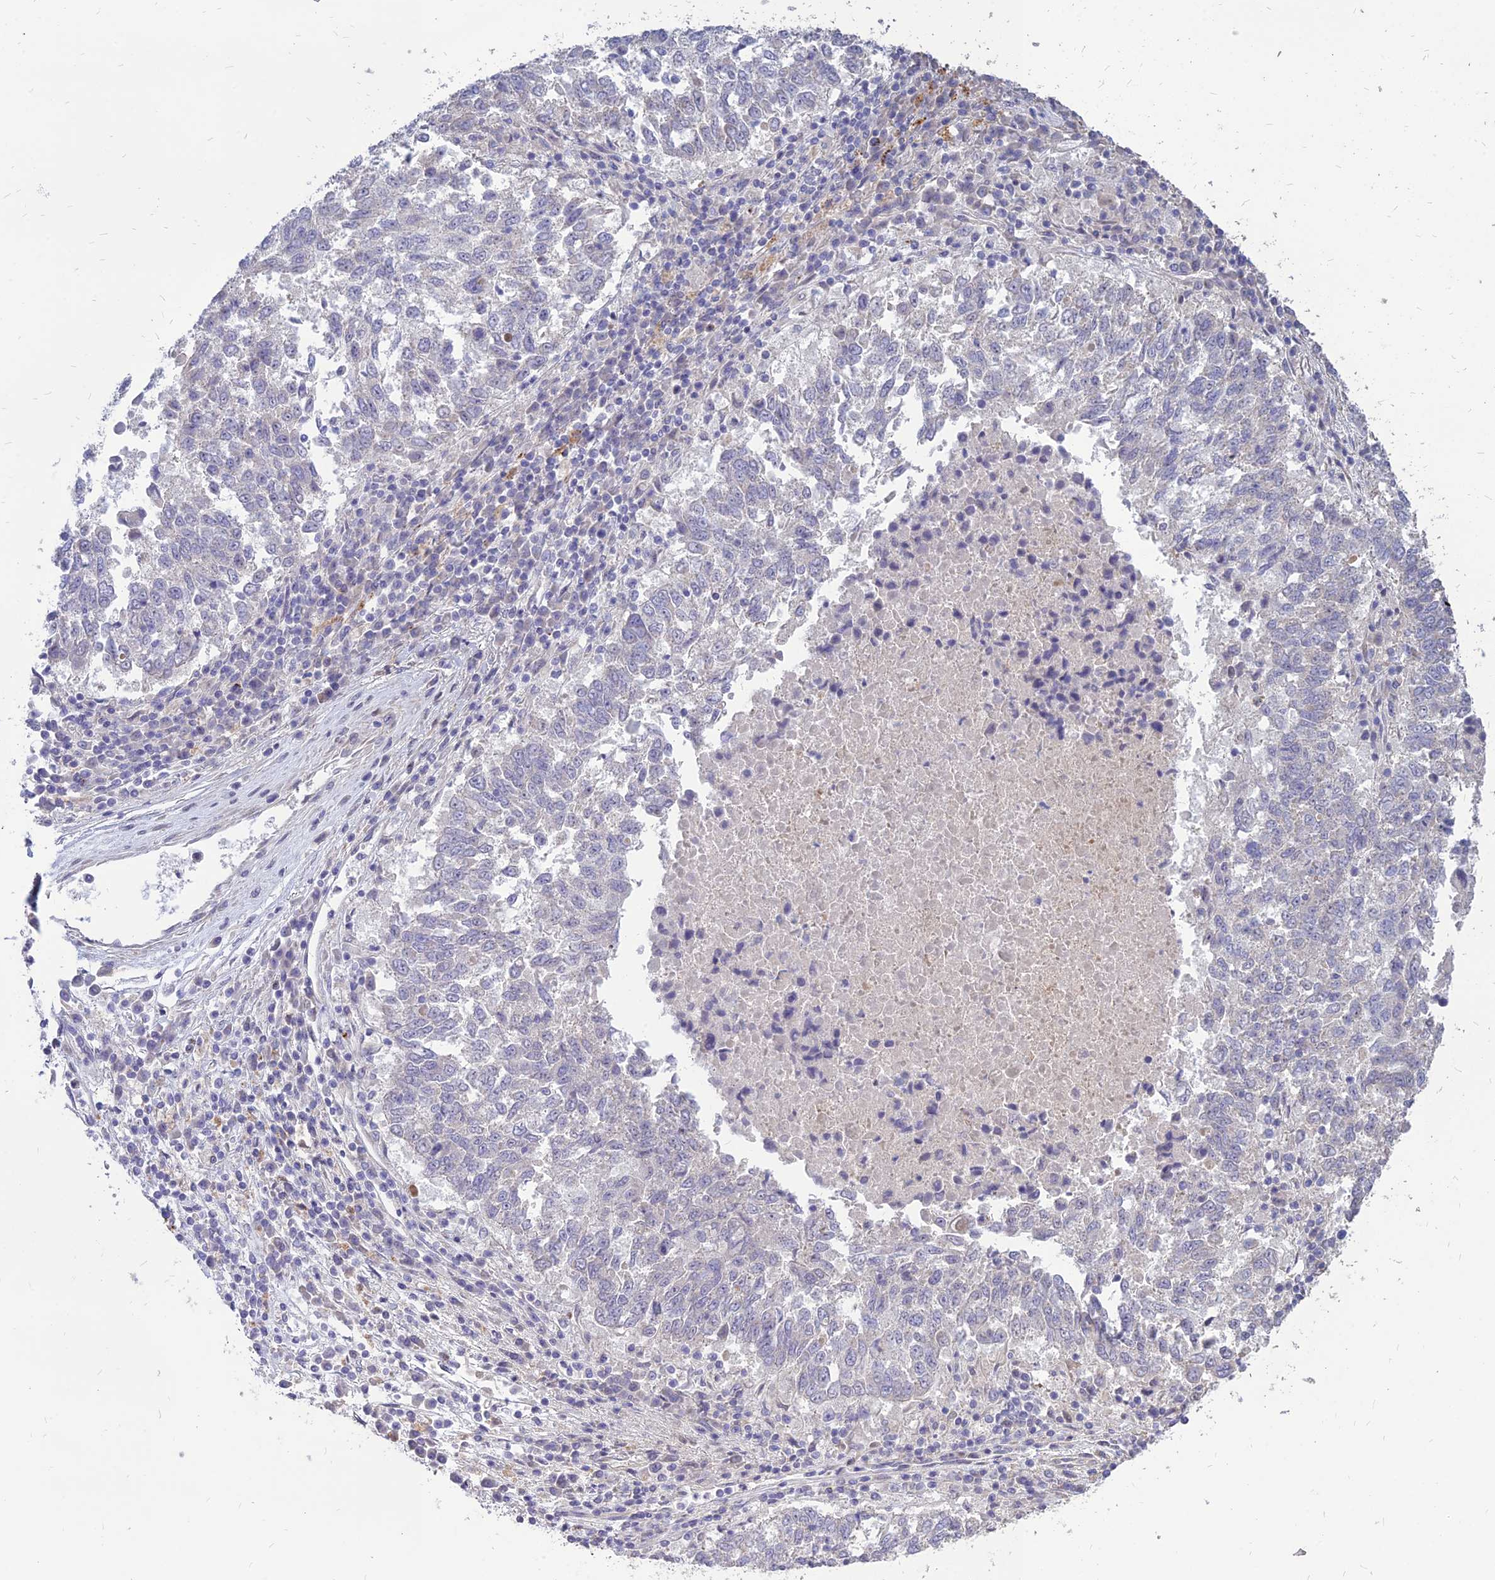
{"staining": {"intensity": "negative", "quantity": "none", "location": "none"}, "tissue": "lung cancer", "cell_type": "Tumor cells", "image_type": "cancer", "snomed": [{"axis": "morphology", "description": "Squamous cell carcinoma, NOS"}, {"axis": "topography", "description": "Lung"}], "caption": "This is an immunohistochemistry (IHC) histopathology image of squamous cell carcinoma (lung). There is no positivity in tumor cells.", "gene": "ST3GAL6", "patient": {"sex": "male", "age": 73}}